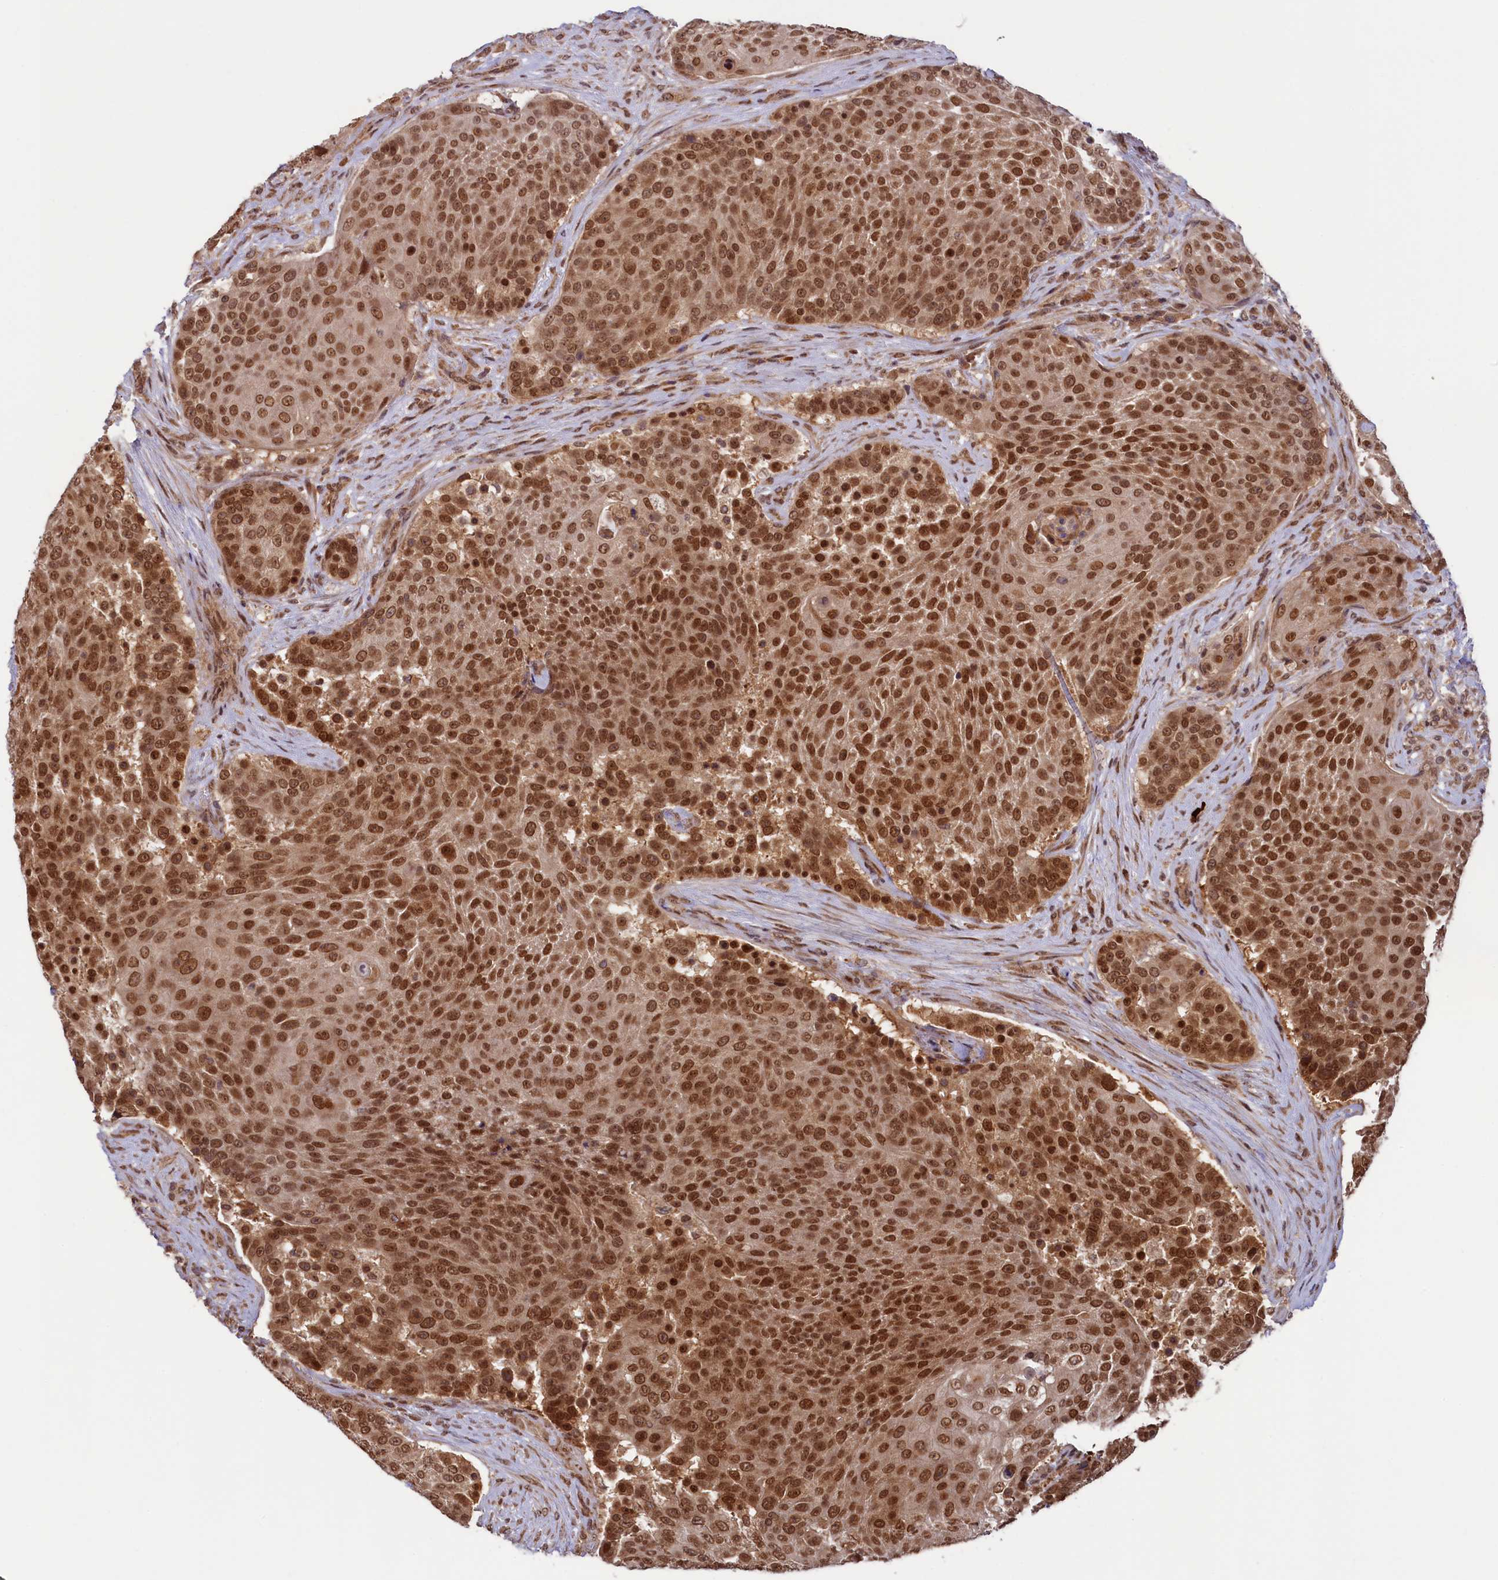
{"staining": {"intensity": "strong", "quantity": ">75%", "location": "nuclear"}, "tissue": "urothelial cancer", "cell_type": "Tumor cells", "image_type": "cancer", "snomed": [{"axis": "morphology", "description": "Urothelial carcinoma, High grade"}, {"axis": "topography", "description": "Urinary bladder"}], "caption": "Strong nuclear expression for a protein is appreciated in about >75% of tumor cells of urothelial cancer using immunohistochemistry (IHC).", "gene": "NAE1", "patient": {"sex": "female", "age": 63}}